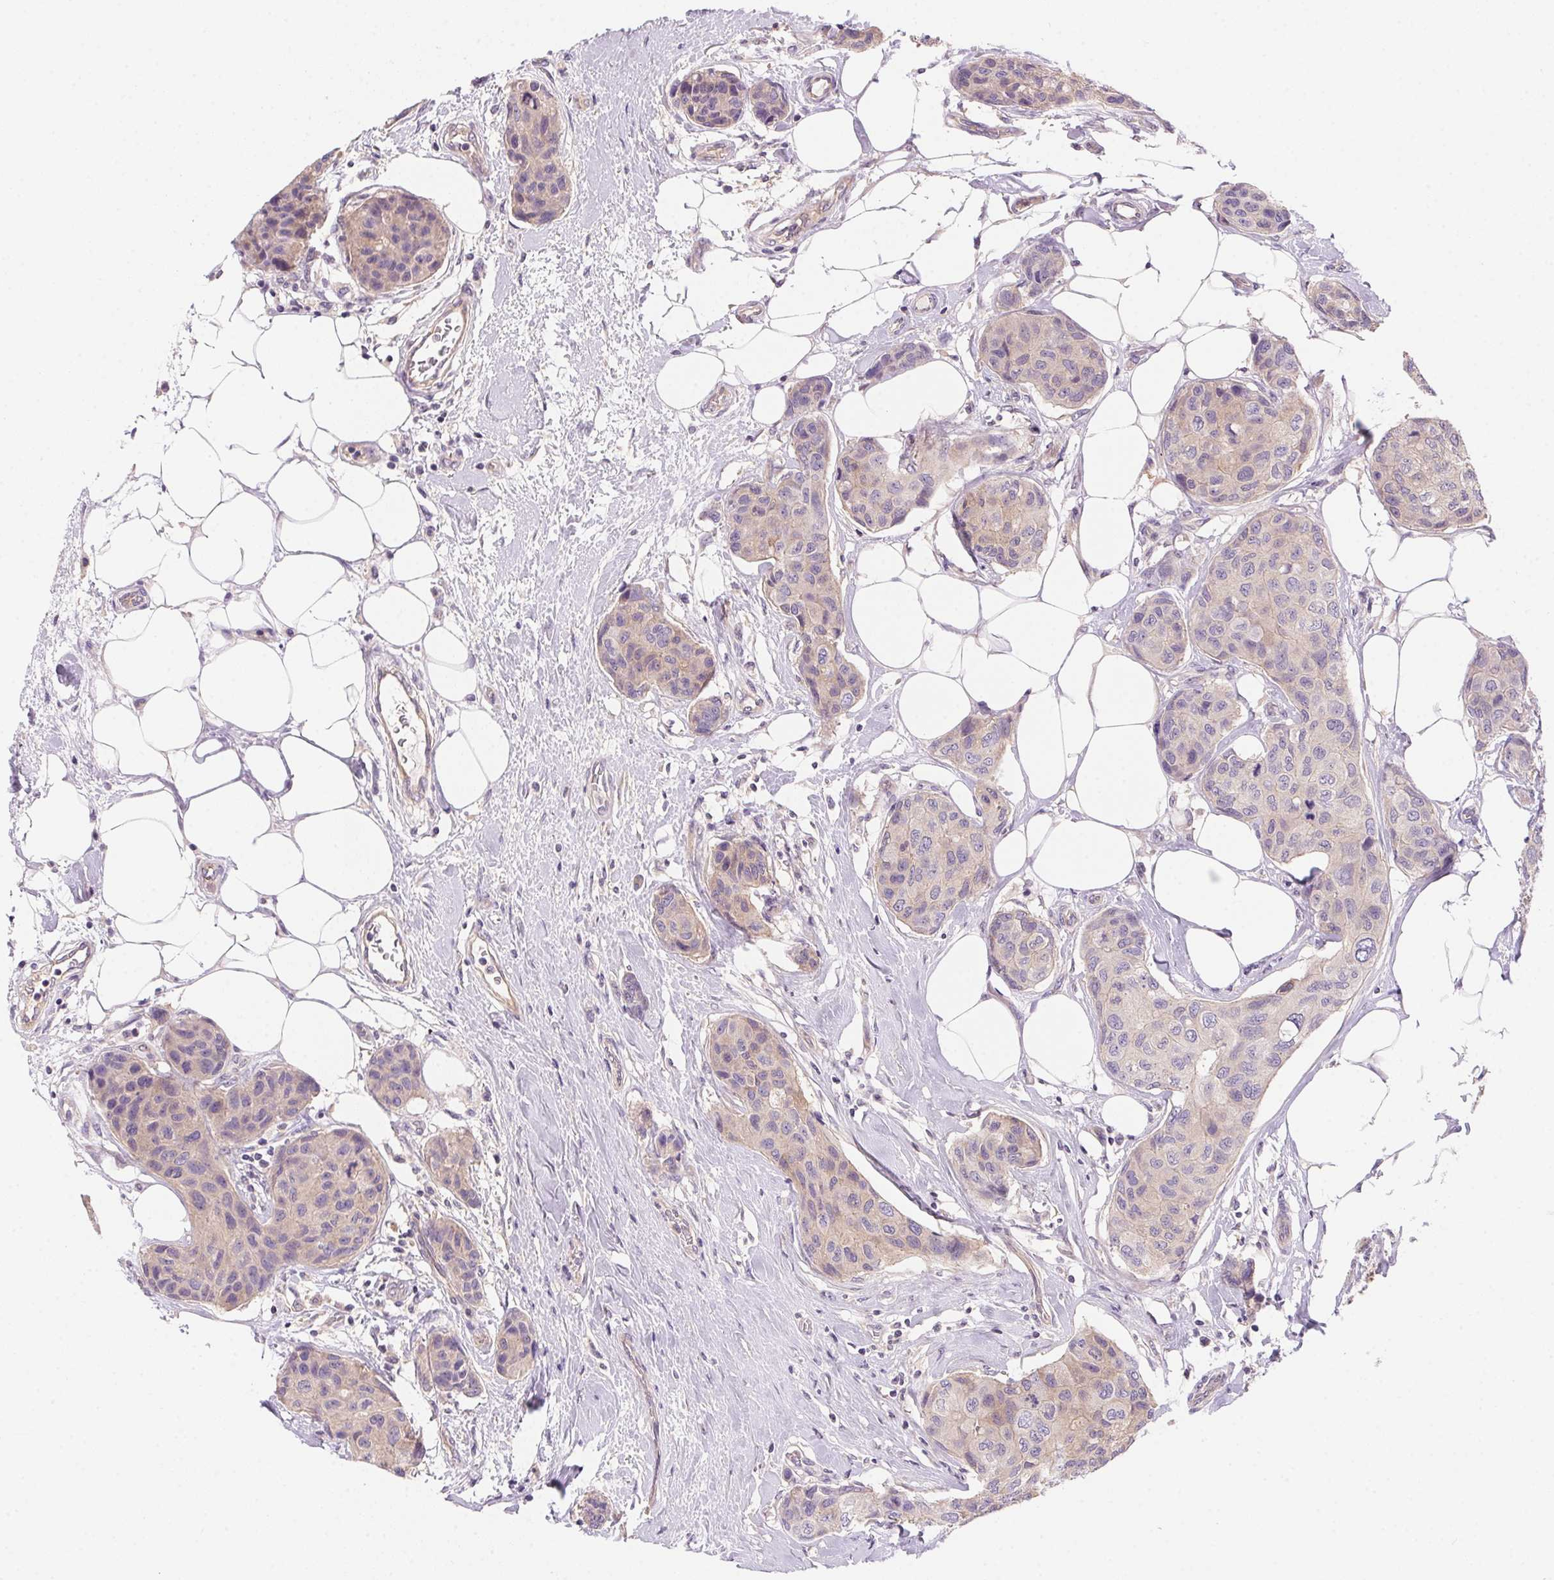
{"staining": {"intensity": "negative", "quantity": "none", "location": "none"}, "tissue": "breast cancer", "cell_type": "Tumor cells", "image_type": "cancer", "snomed": [{"axis": "morphology", "description": "Duct carcinoma"}, {"axis": "topography", "description": "Breast"}], "caption": "Immunohistochemistry histopathology image of neoplastic tissue: human breast cancer stained with DAB (3,3'-diaminobenzidine) reveals no significant protein staining in tumor cells.", "gene": "PRKAA1", "patient": {"sex": "female", "age": 80}}